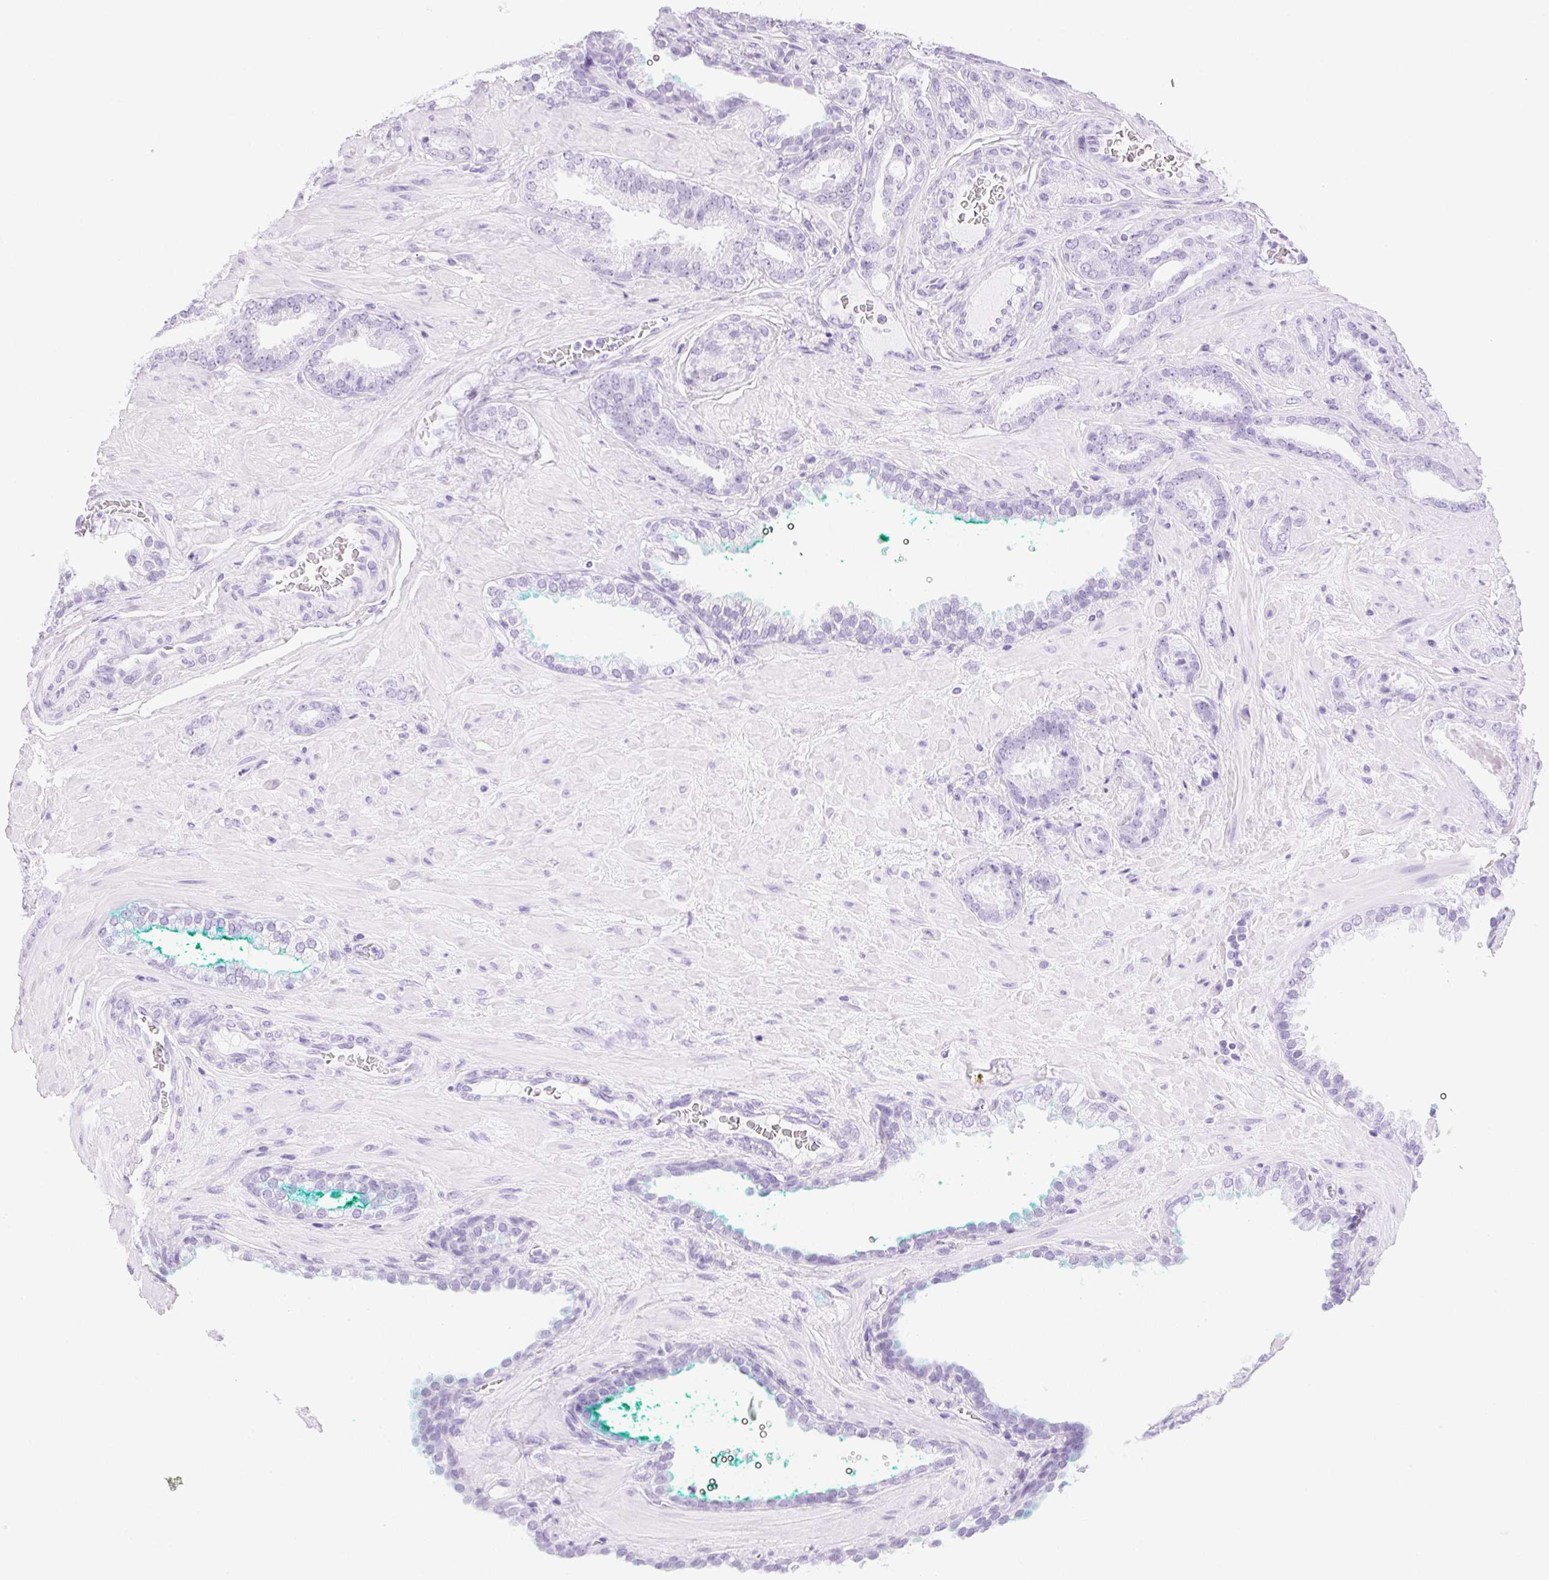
{"staining": {"intensity": "negative", "quantity": "none", "location": "none"}, "tissue": "prostate cancer", "cell_type": "Tumor cells", "image_type": "cancer", "snomed": [{"axis": "morphology", "description": "Adenocarcinoma, High grade"}, {"axis": "topography", "description": "Prostate"}], "caption": "Histopathology image shows no significant protein expression in tumor cells of high-grade adenocarcinoma (prostate).", "gene": "CLDN16", "patient": {"sex": "male", "age": 56}}